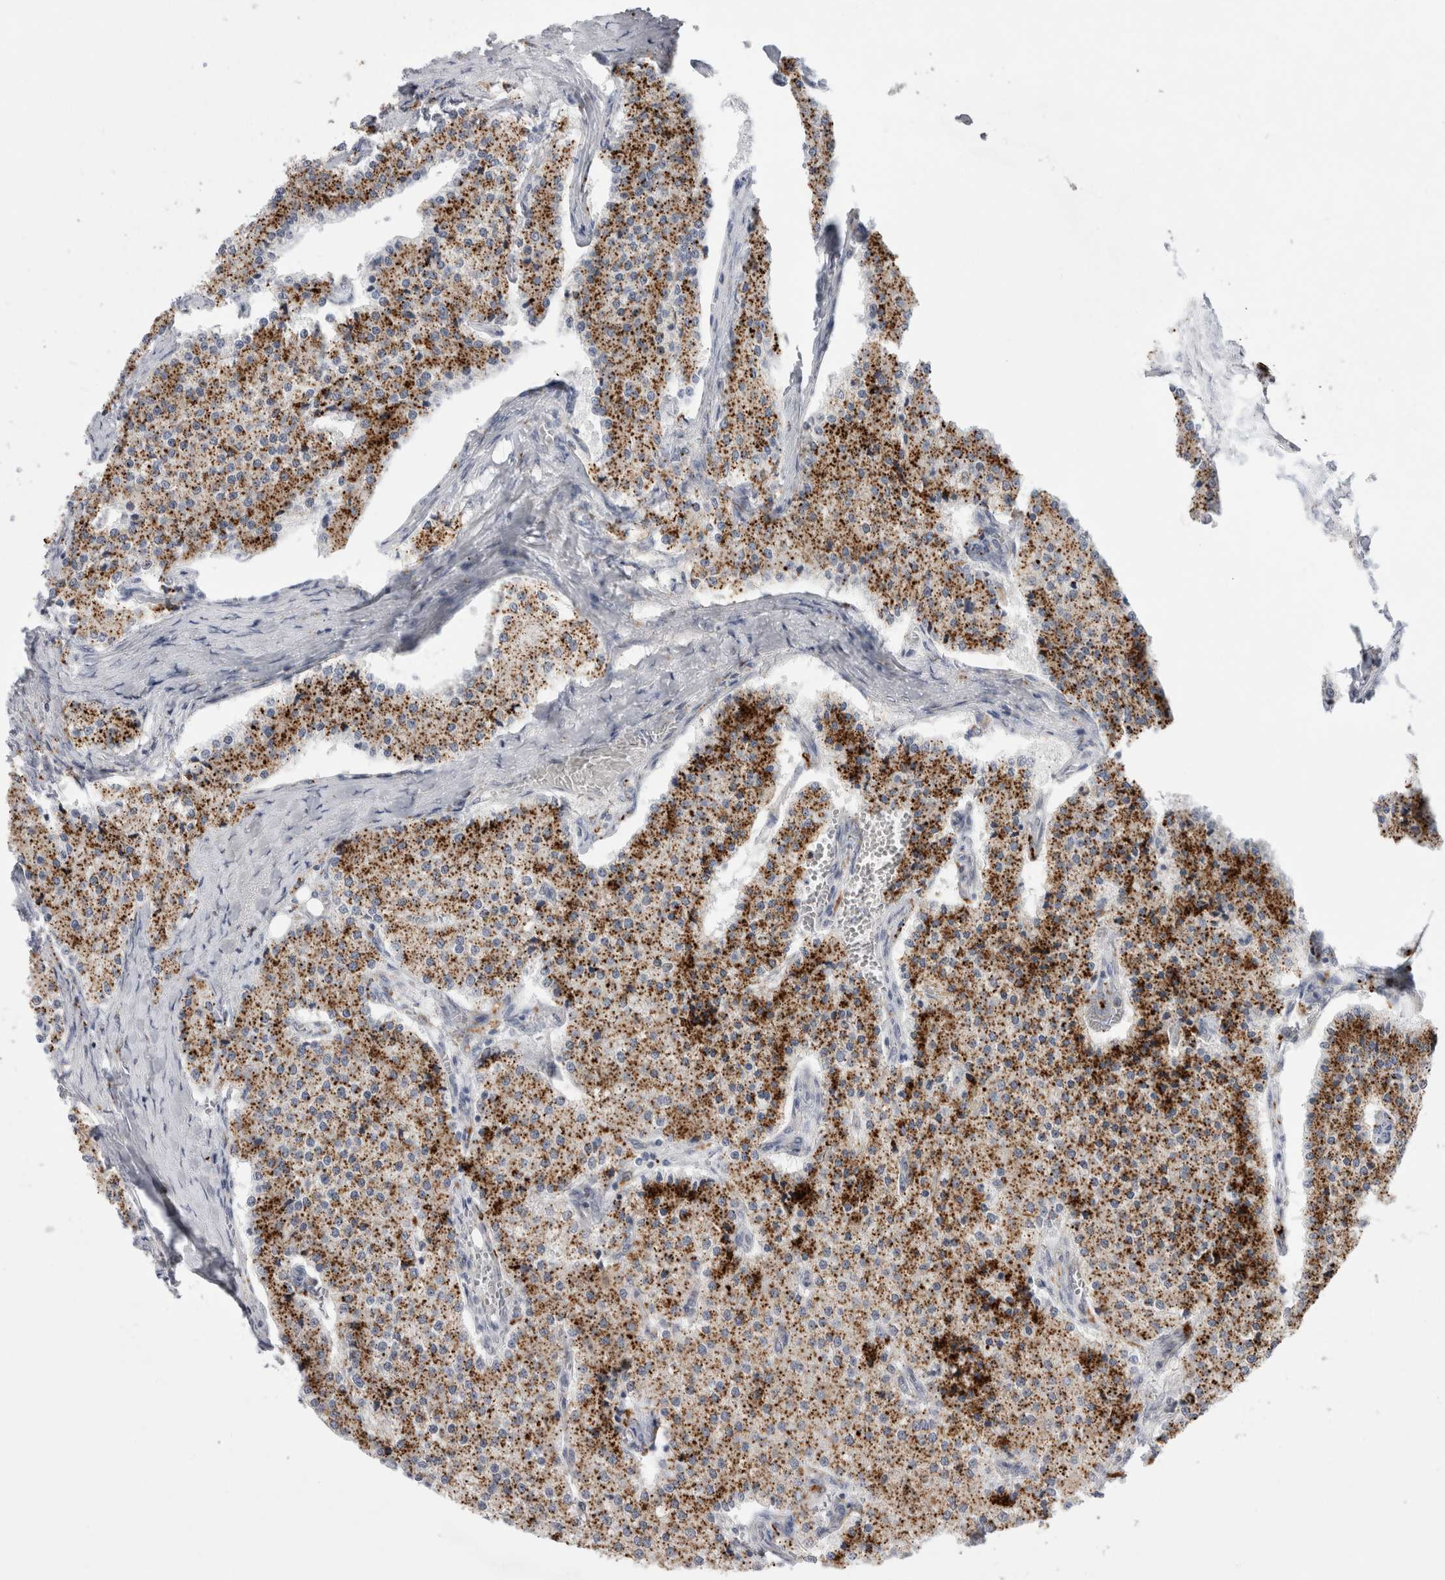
{"staining": {"intensity": "strong", "quantity": ">75%", "location": "cytoplasmic/membranous"}, "tissue": "carcinoid", "cell_type": "Tumor cells", "image_type": "cancer", "snomed": [{"axis": "morphology", "description": "Carcinoid, malignant, NOS"}, {"axis": "topography", "description": "Colon"}], "caption": "Immunohistochemical staining of human malignant carcinoid exhibits strong cytoplasmic/membranous protein positivity in about >75% of tumor cells. (DAB (3,3'-diaminobenzidine) IHC, brown staining for protein, blue staining for nuclei).", "gene": "GAA", "patient": {"sex": "female", "age": 52}}